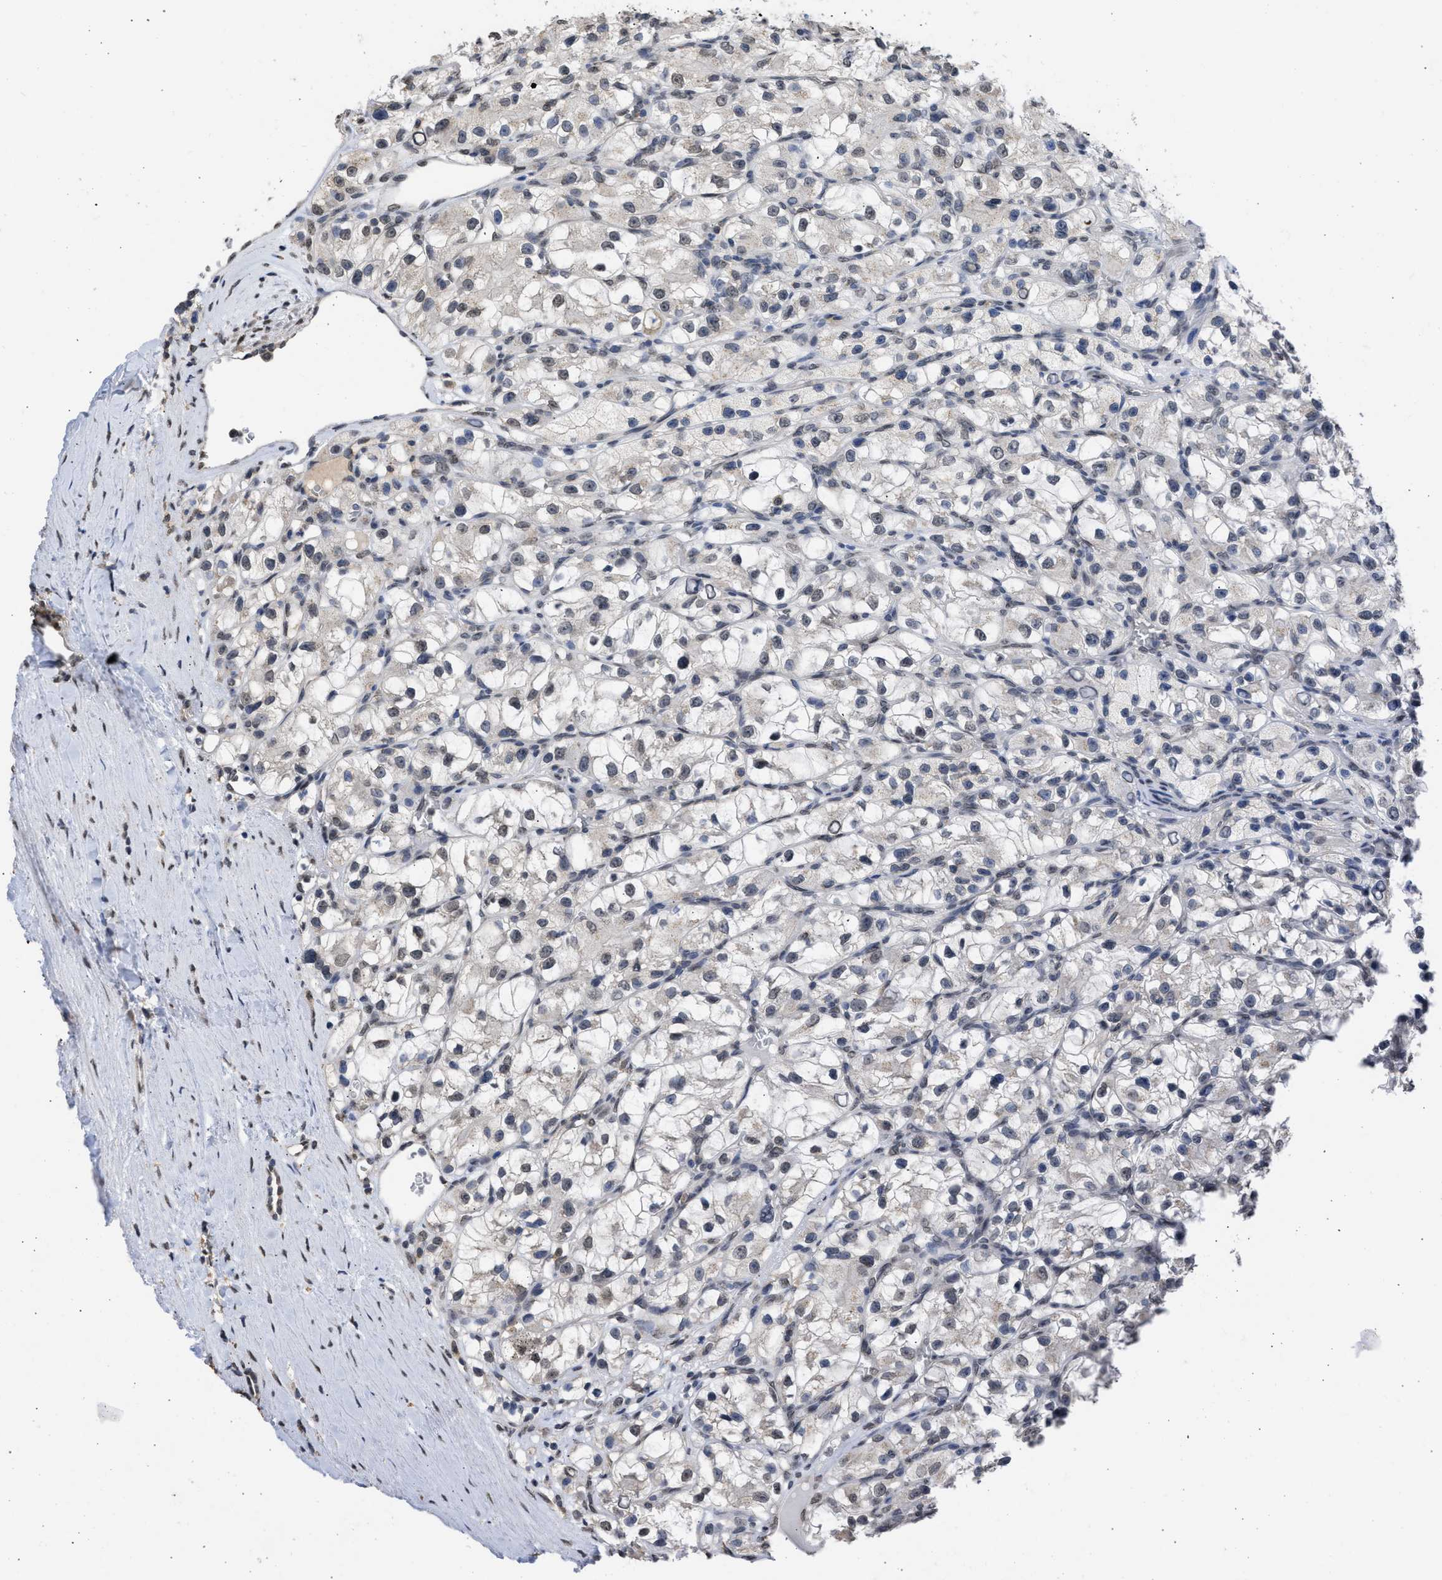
{"staining": {"intensity": "weak", "quantity": "<25%", "location": "nuclear"}, "tissue": "renal cancer", "cell_type": "Tumor cells", "image_type": "cancer", "snomed": [{"axis": "morphology", "description": "Adenocarcinoma, NOS"}, {"axis": "topography", "description": "Kidney"}], "caption": "High magnification brightfield microscopy of adenocarcinoma (renal) stained with DAB (brown) and counterstained with hematoxylin (blue): tumor cells show no significant staining.", "gene": "NUP35", "patient": {"sex": "female", "age": 57}}